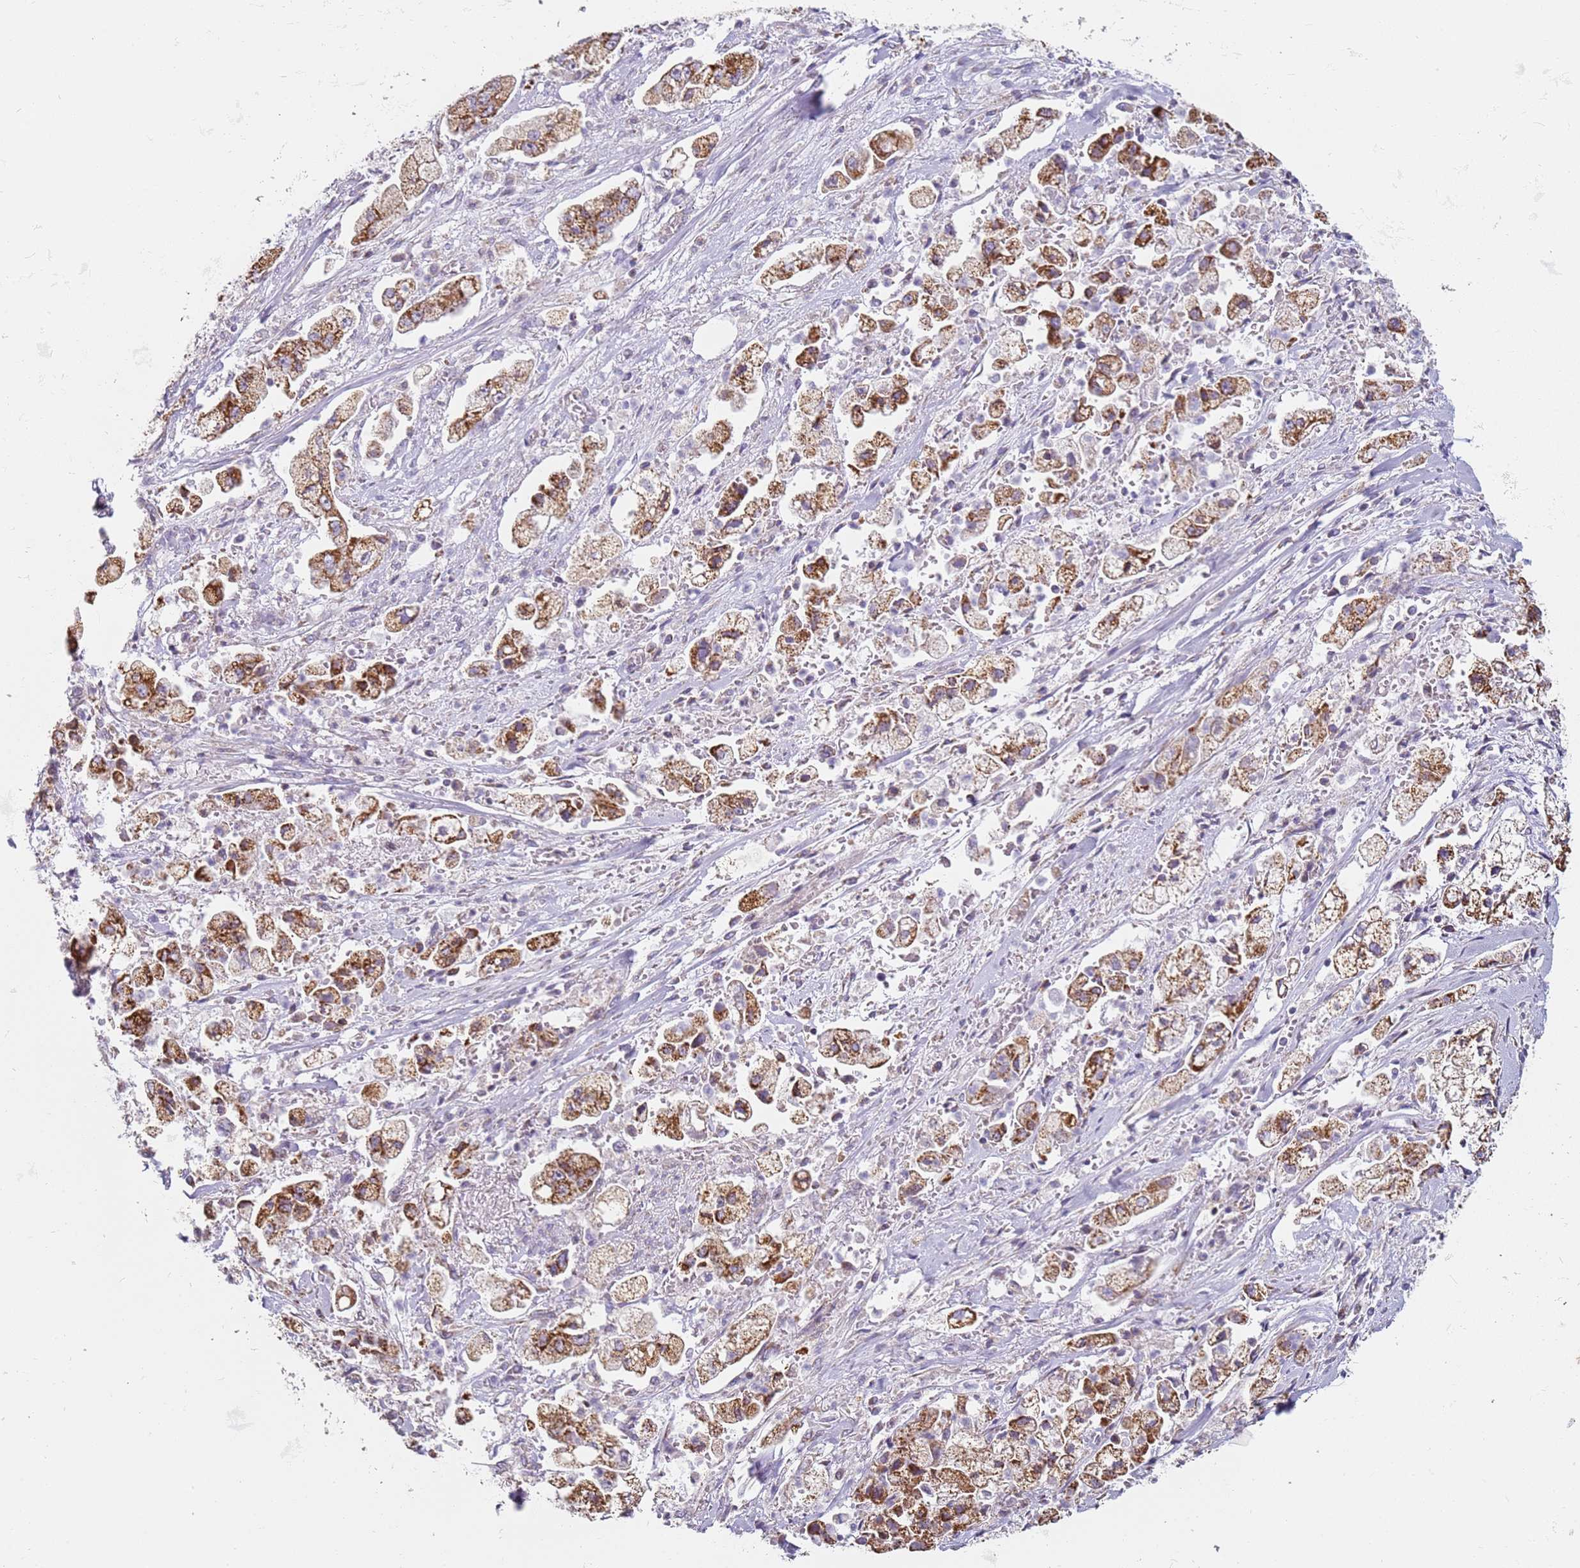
{"staining": {"intensity": "moderate", "quantity": ">75%", "location": "cytoplasmic/membranous"}, "tissue": "stomach cancer", "cell_type": "Tumor cells", "image_type": "cancer", "snomed": [{"axis": "morphology", "description": "Adenocarcinoma, NOS"}, {"axis": "topography", "description": "Stomach"}], "caption": "This is a histology image of immunohistochemistry (IHC) staining of adenocarcinoma (stomach), which shows moderate staining in the cytoplasmic/membranous of tumor cells.", "gene": "ALS2", "patient": {"sex": "male", "age": 62}}